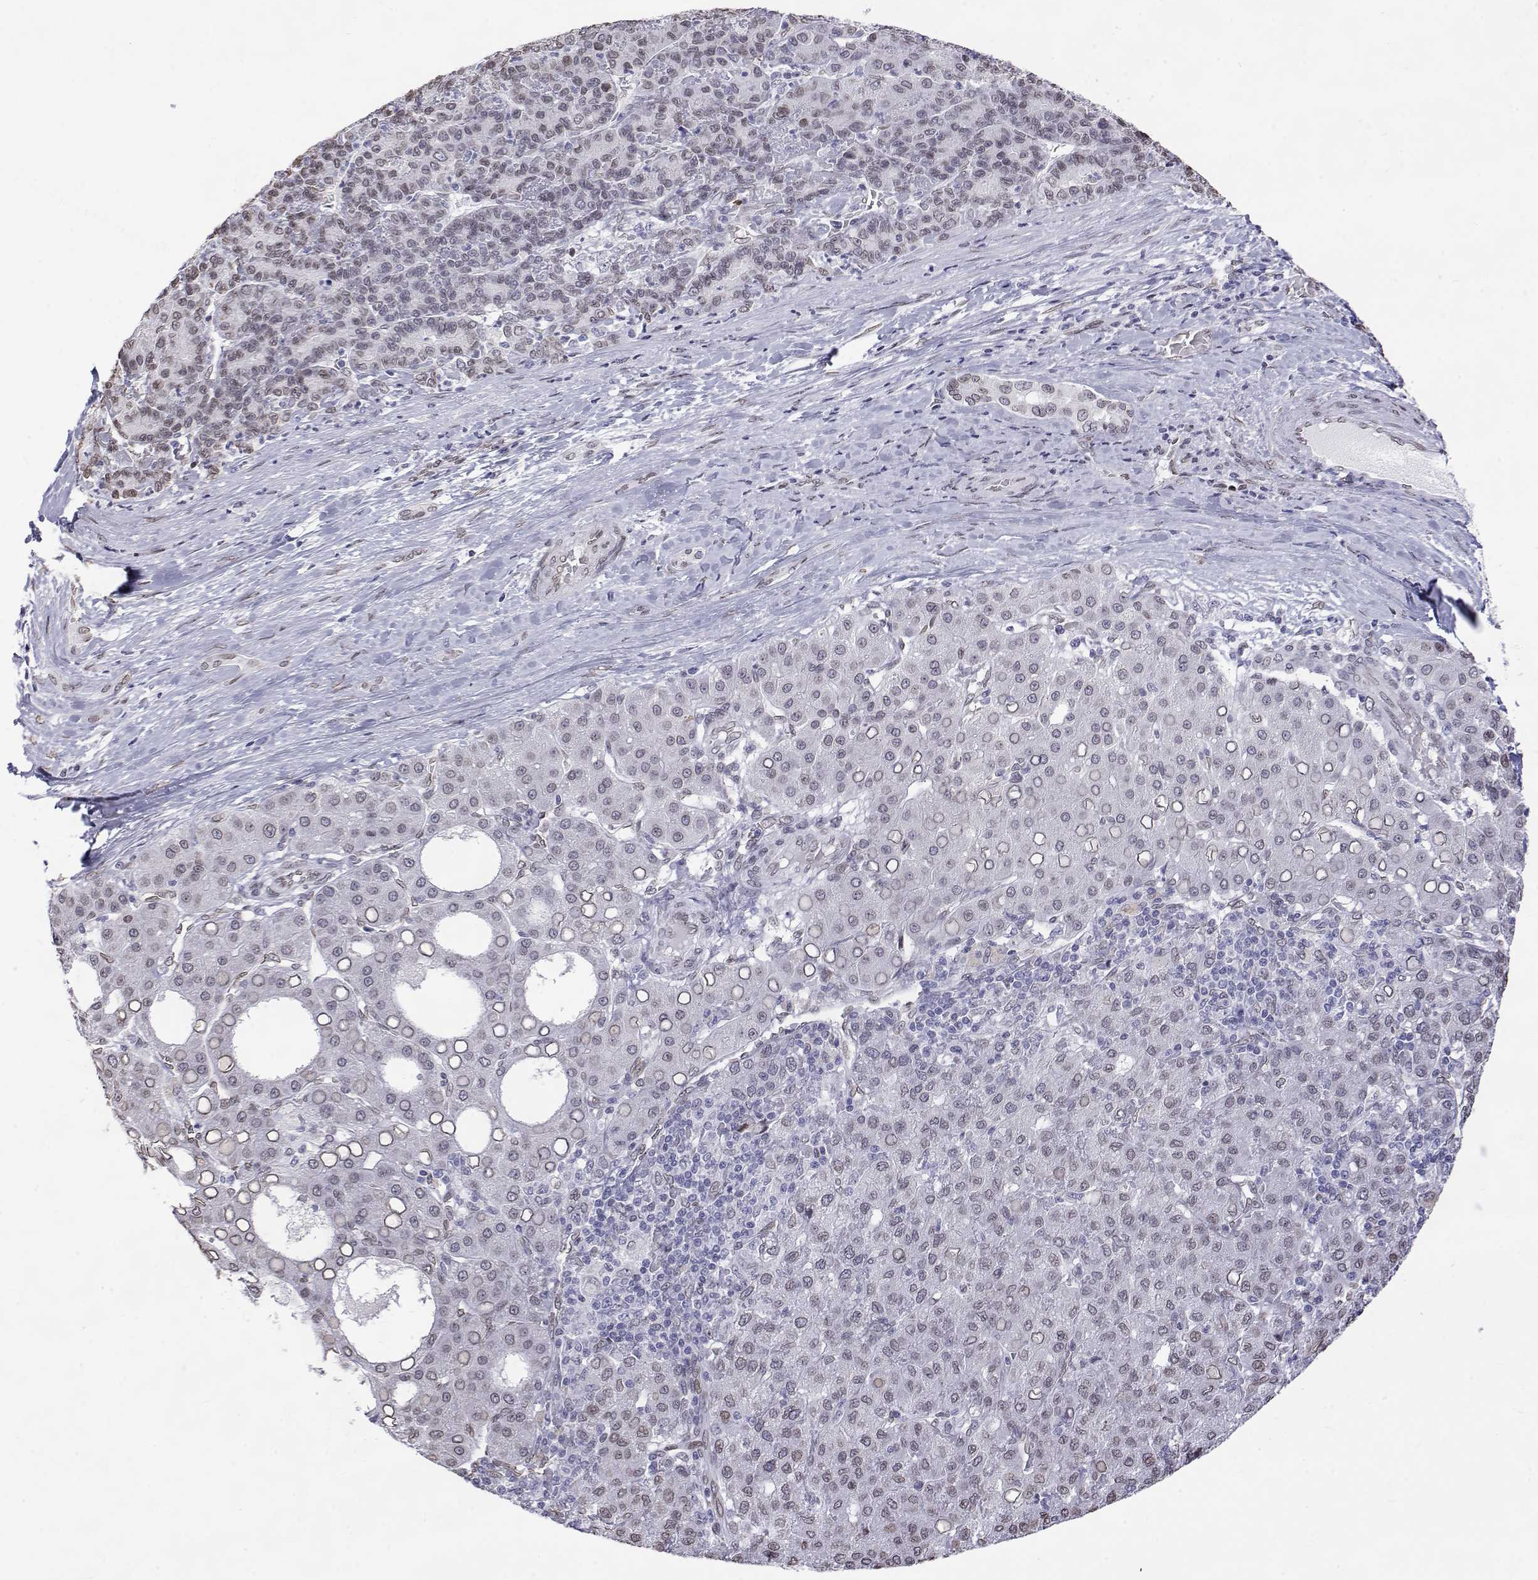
{"staining": {"intensity": "weak", "quantity": "<25%", "location": "nuclear"}, "tissue": "liver cancer", "cell_type": "Tumor cells", "image_type": "cancer", "snomed": [{"axis": "morphology", "description": "Carcinoma, Hepatocellular, NOS"}, {"axis": "topography", "description": "Liver"}], "caption": "This is an immunohistochemistry (IHC) photomicrograph of human hepatocellular carcinoma (liver). There is no staining in tumor cells.", "gene": "ZNF532", "patient": {"sex": "male", "age": 65}}